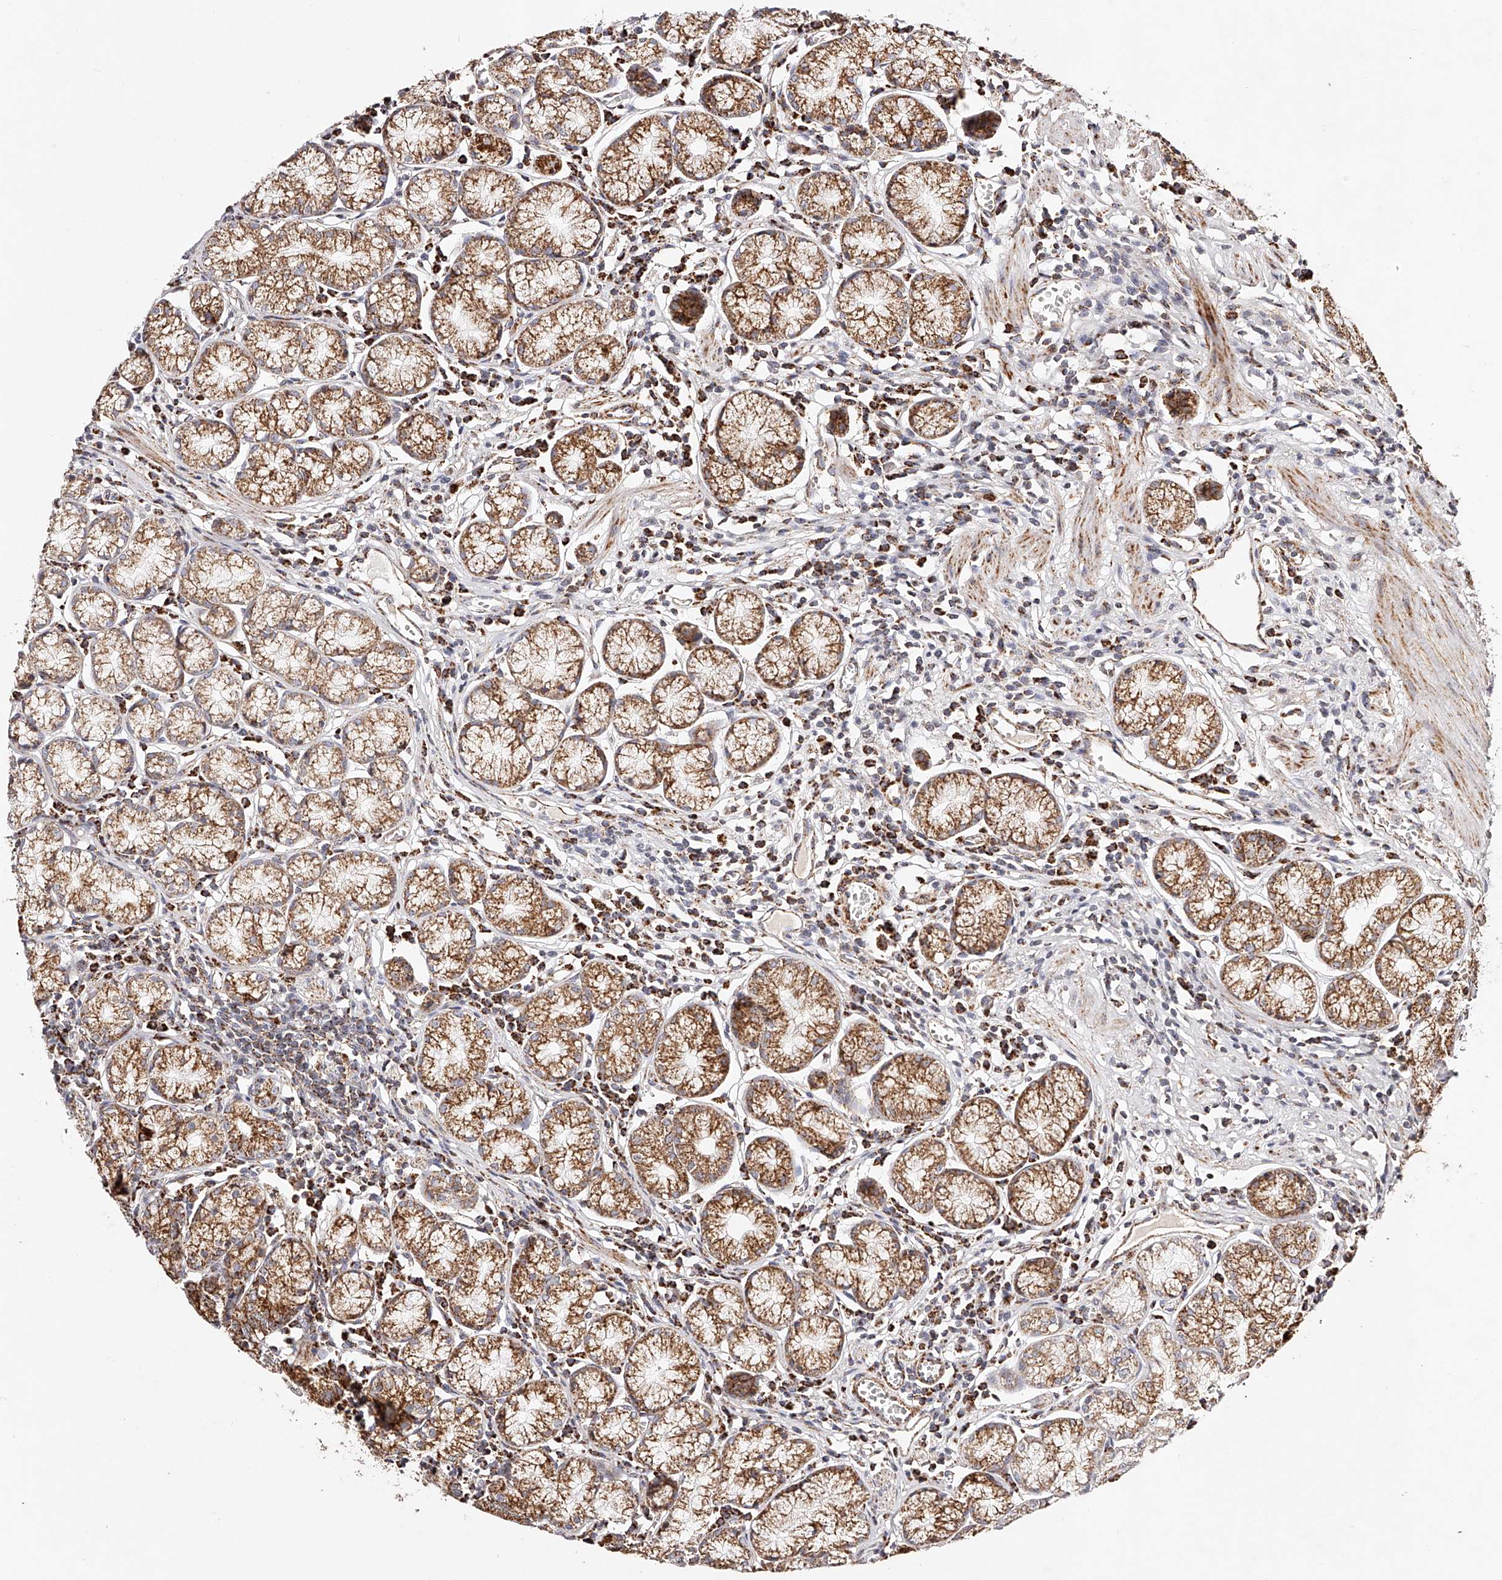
{"staining": {"intensity": "strong", "quantity": ">75%", "location": "cytoplasmic/membranous"}, "tissue": "stomach", "cell_type": "Glandular cells", "image_type": "normal", "snomed": [{"axis": "morphology", "description": "Normal tissue, NOS"}, {"axis": "topography", "description": "Stomach"}], "caption": "Brown immunohistochemical staining in normal stomach exhibits strong cytoplasmic/membranous staining in about >75% of glandular cells.", "gene": "NDUFV3", "patient": {"sex": "male", "age": 55}}